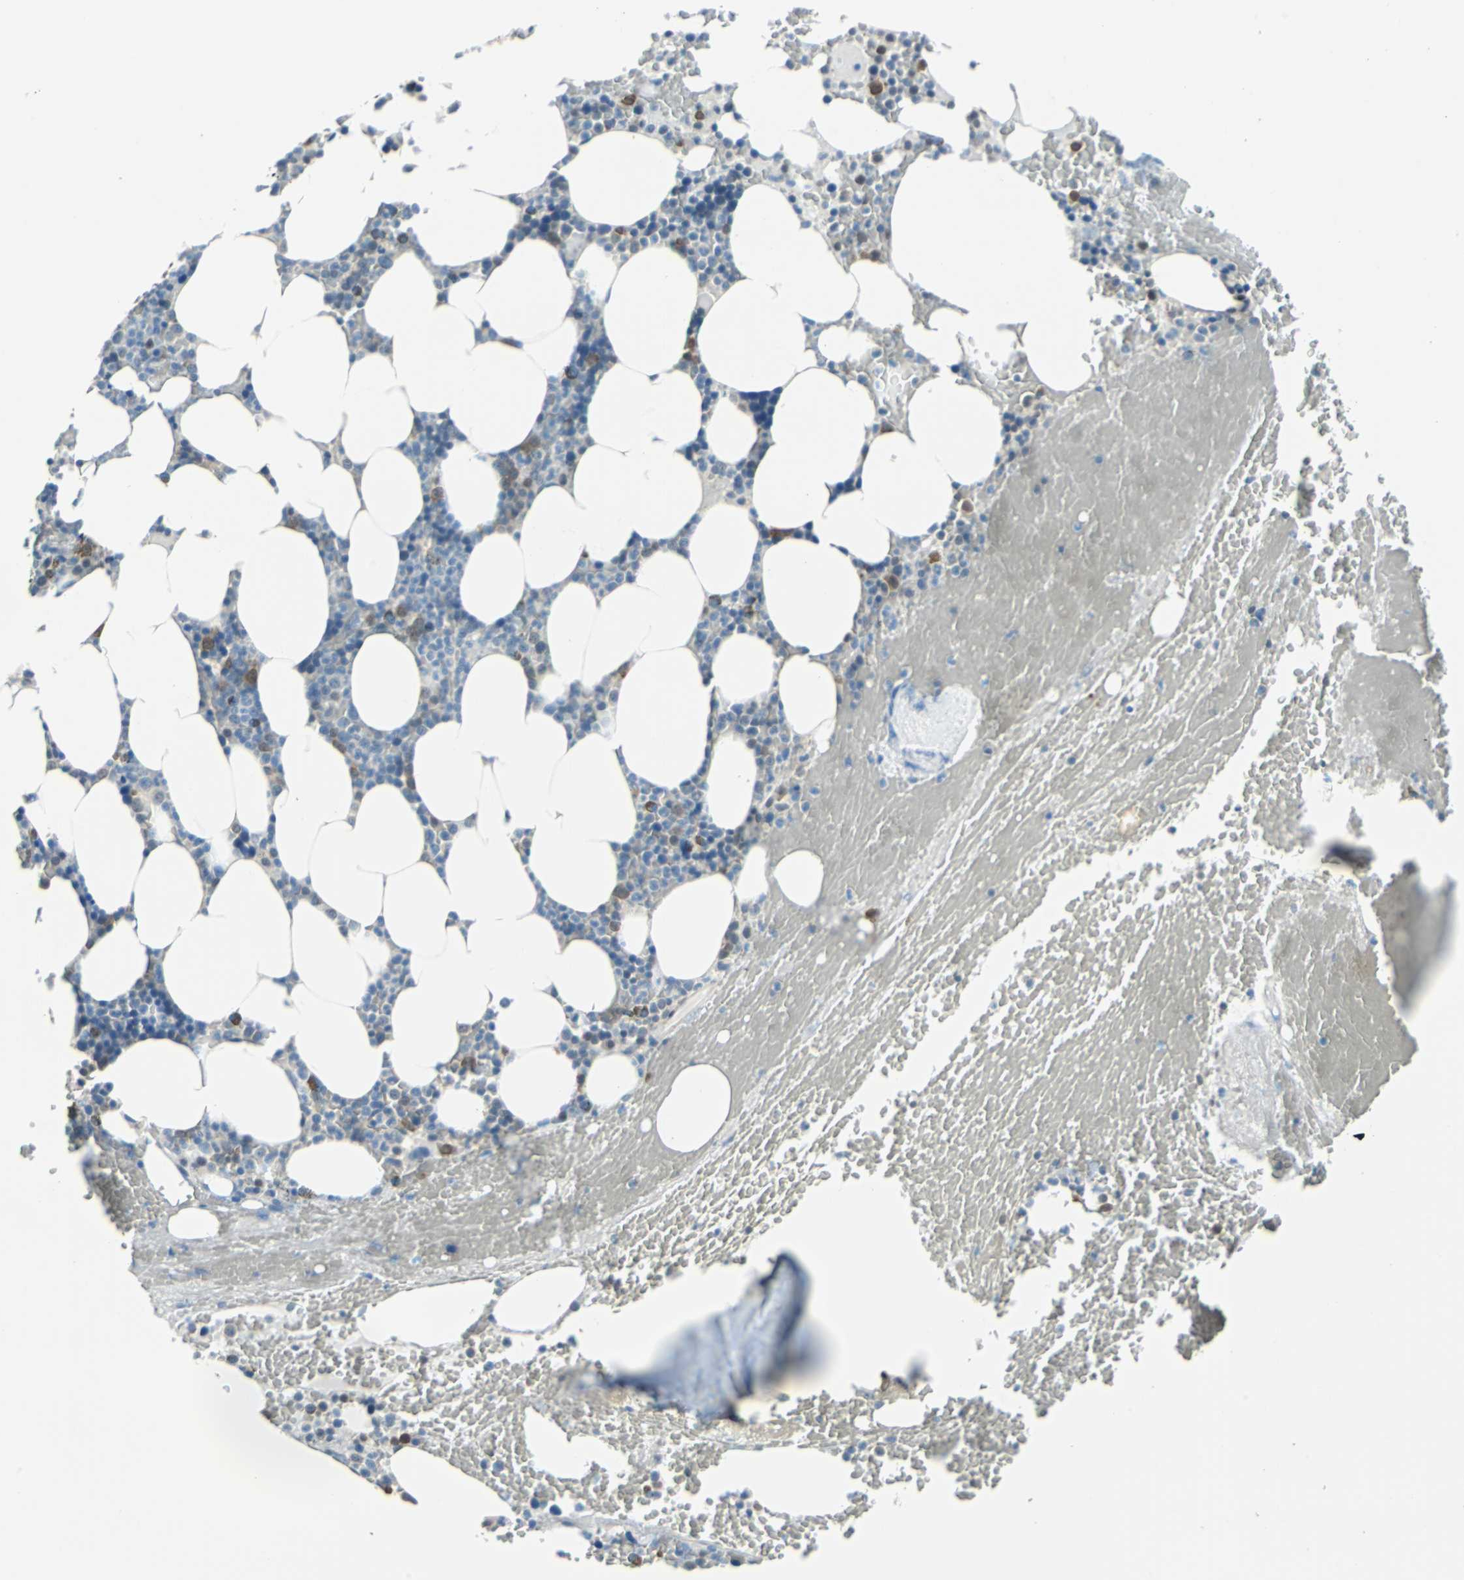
{"staining": {"intensity": "moderate", "quantity": "<25%", "location": "cytoplasmic/membranous"}, "tissue": "bone marrow", "cell_type": "Hematopoietic cells", "image_type": "normal", "snomed": [{"axis": "morphology", "description": "Normal tissue, NOS"}, {"axis": "topography", "description": "Bone marrow"}], "caption": "Moderate cytoplasmic/membranous positivity for a protein is seen in approximately <25% of hematopoietic cells of unremarkable bone marrow using immunohistochemistry (IHC).", "gene": "FKBP4", "patient": {"sex": "female", "age": 66}}